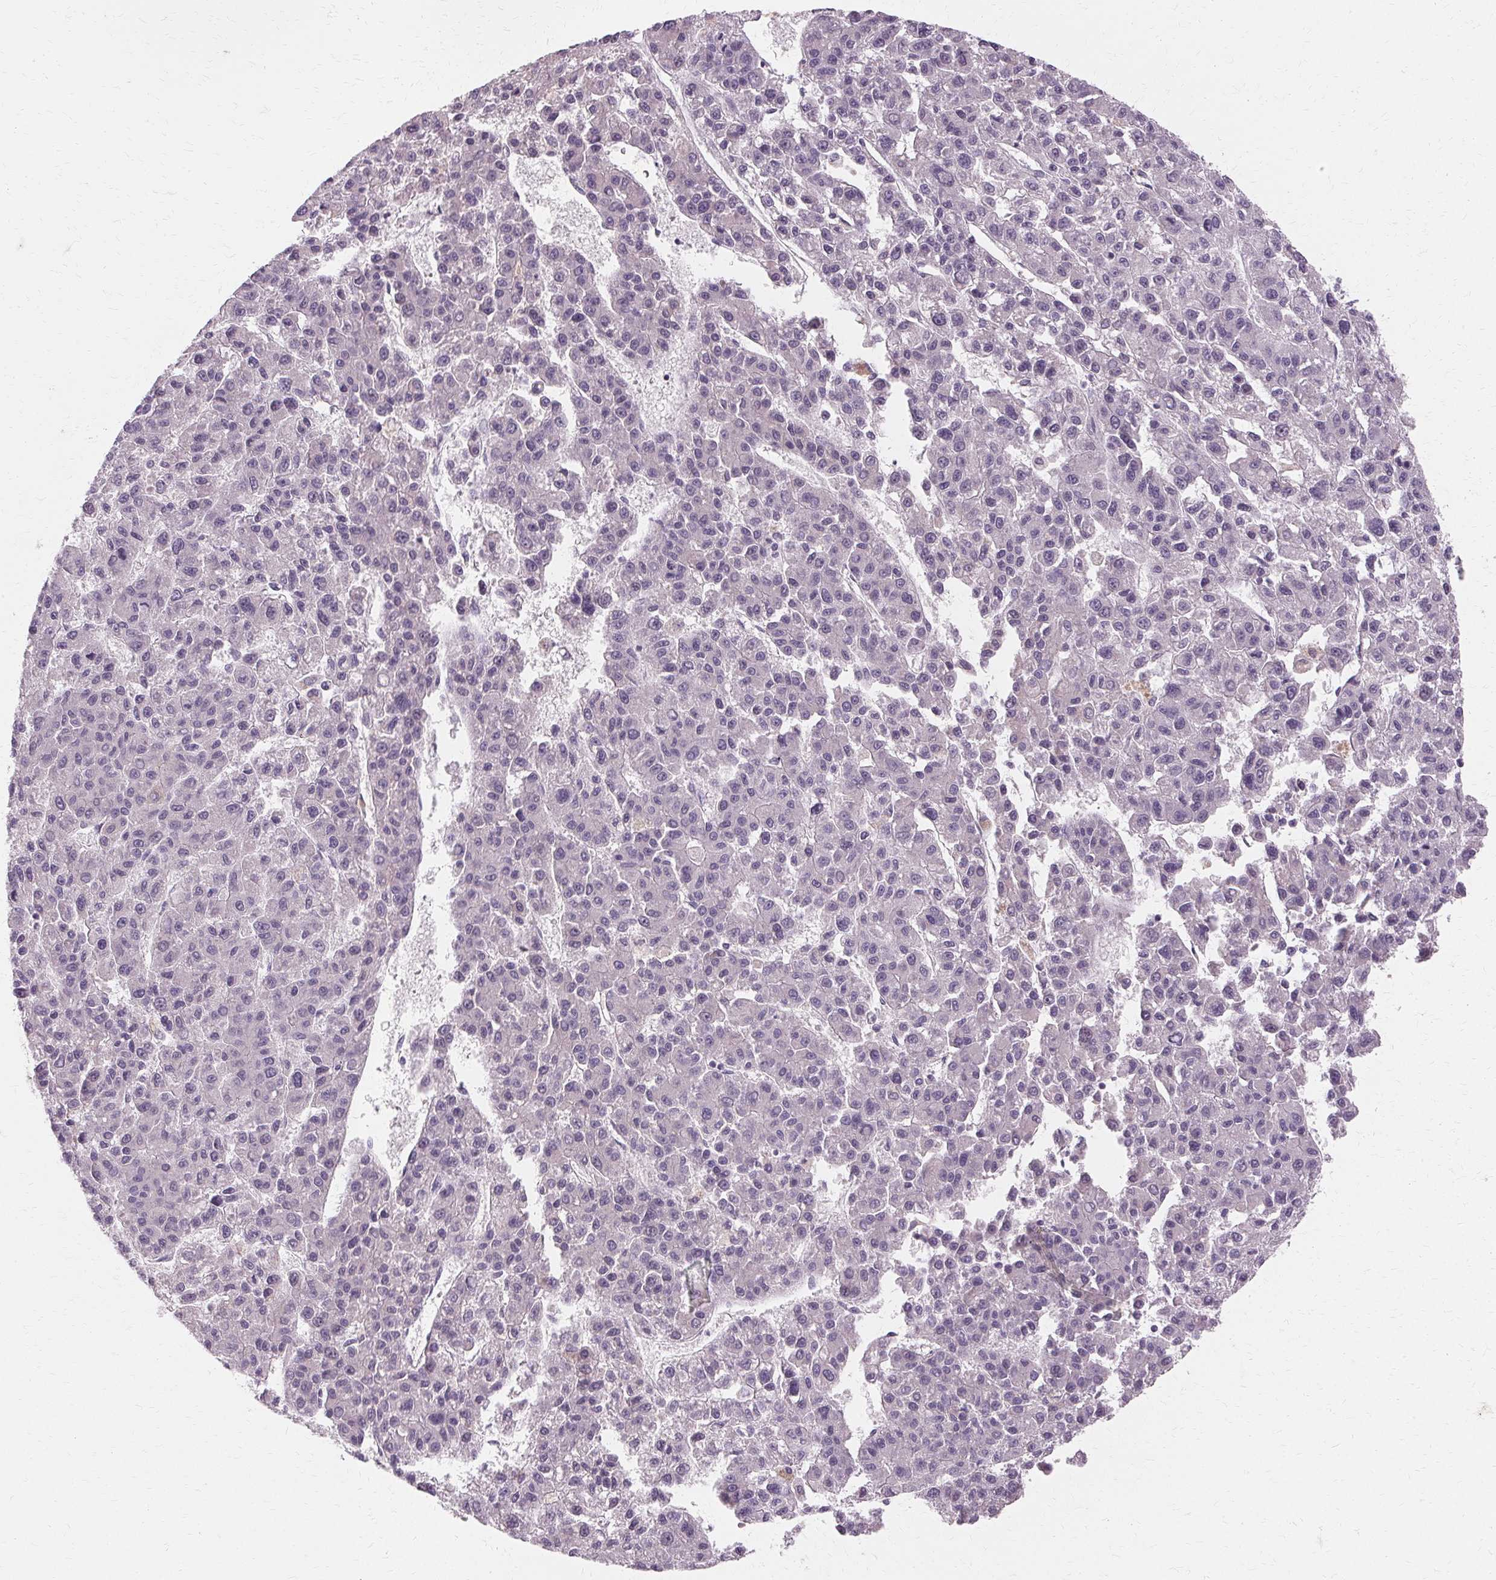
{"staining": {"intensity": "negative", "quantity": "none", "location": "none"}, "tissue": "liver cancer", "cell_type": "Tumor cells", "image_type": "cancer", "snomed": [{"axis": "morphology", "description": "Carcinoma, Hepatocellular, NOS"}, {"axis": "topography", "description": "Liver"}], "caption": "IHC of human liver cancer exhibits no positivity in tumor cells.", "gene": "USP8", "patient": {"sex": "male", "age": 70}}